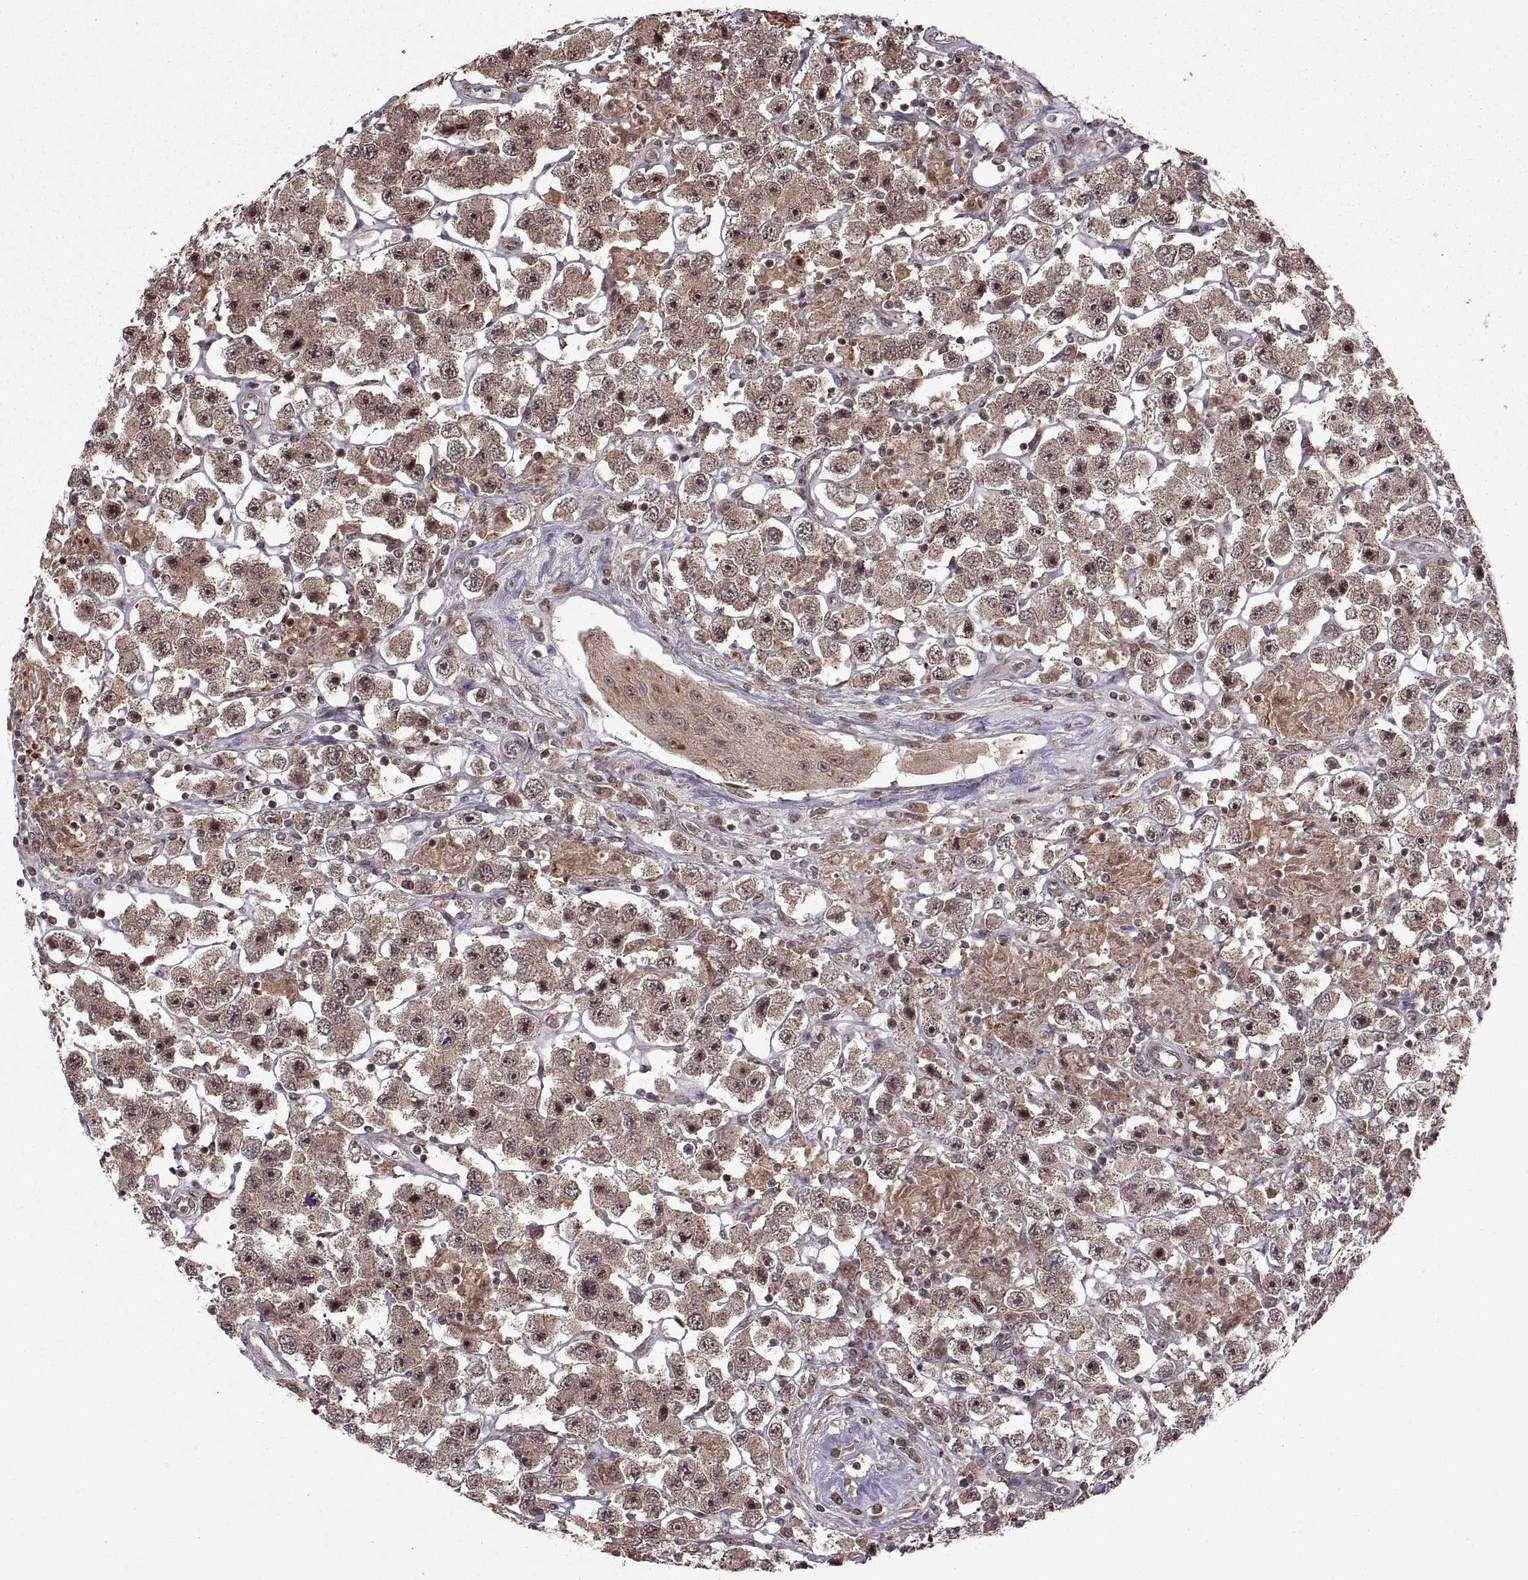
{"staining": {"intensity": "weak", "quantity": ">75%", "location": "cytoplasmic/membranous,nuclear"}, "tissue": "testis cancer", "cell_type": "Tumor cells", "image_type": "cancer", "snomed": [{"axis": "morphology", "description": "Seminoma, NOS"}, {"axis": "topography", "description": "Testis"}], "caption": "The micrograph shows staining of seminoma (testis), revealing weak cytoplasmic/membranous and nuclear protein positivity (brown color) within tumor cells. Nuclei are stained in blue.", "gene": "PTOV1", "patient": {"sex": "male", "age": 45}}